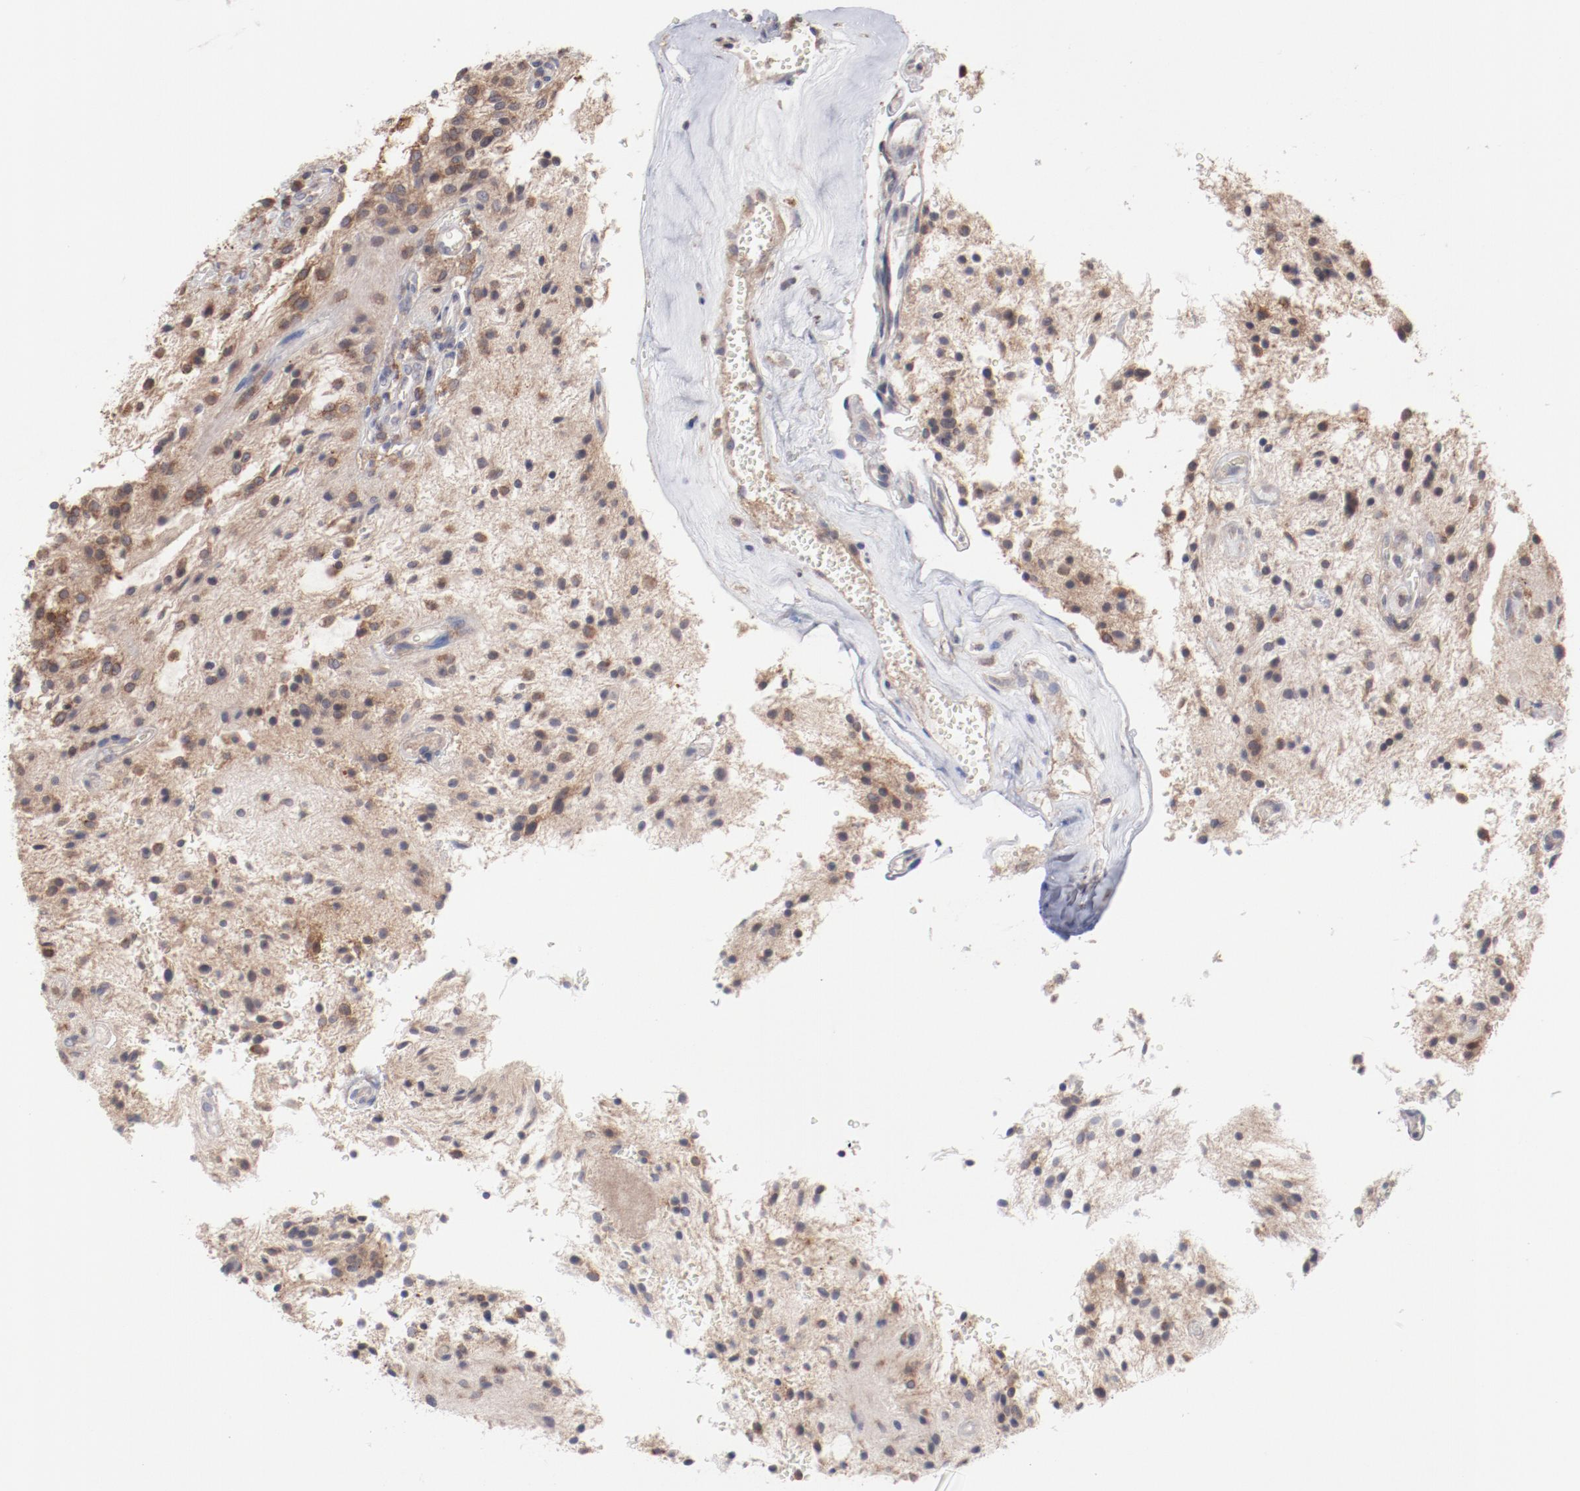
{"staining": {"intensity": "moderate", "quantity": ">75%", "location": "cytoplasmic/membranous"}, "tissue": "glioma", "cell_type": "Tumor cells", "image_type": "cancer", "snomed": [{"axis": "morphology", "description": "Glioma, malignant, NOS"}, {"axis": "topography", "description": "Cerebellum"}], "caption": "Protein expression by immunohistochemistry displays moderate cytoplasmic/membranous positivity in about >75% of tumor cells in malignant glioma.", "gene": "PPFIBP2", "patient": {"sex": "female", "age": 10}}